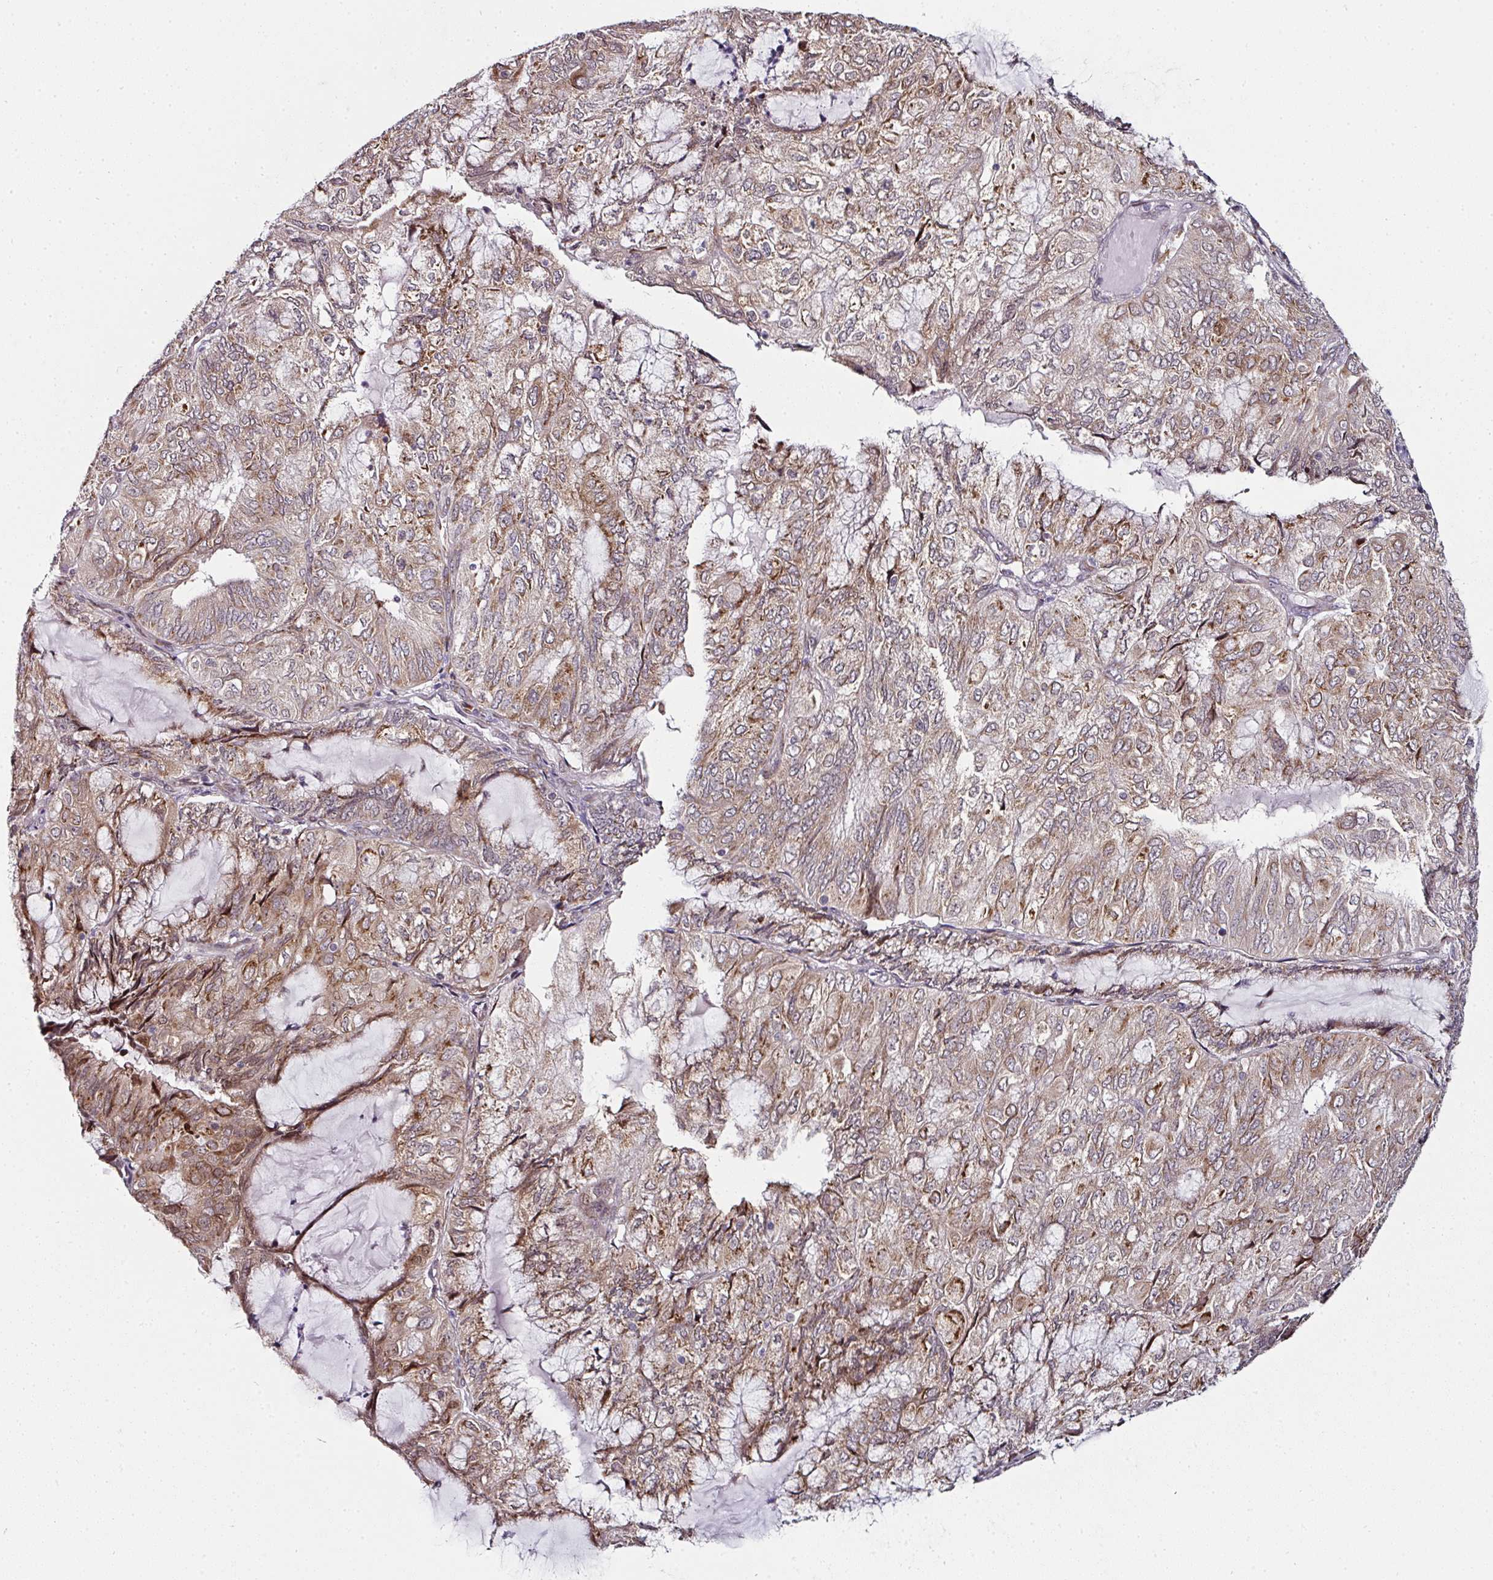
{"staining": {"intensity": "moderate", "quantity": ">75%", "location": "cytoplasmic/membranous"}, "tissue": "endometrial cancer", "cell_type": "Tumor cells", "image_type": "cancer", "snomed": [{"axis": "morphology", "description": "Adenocarcinoma, NOS"}, {"axis": "topography", "description": "Endometrium"}], "caption": "Protein expression analysis of human endometrial cancer reveals moderate cytoplasmic/membranous expression in about >75% of tumor cells.", "gene": "APOLD1", "patient": {"sex": "female", "age": 81}}